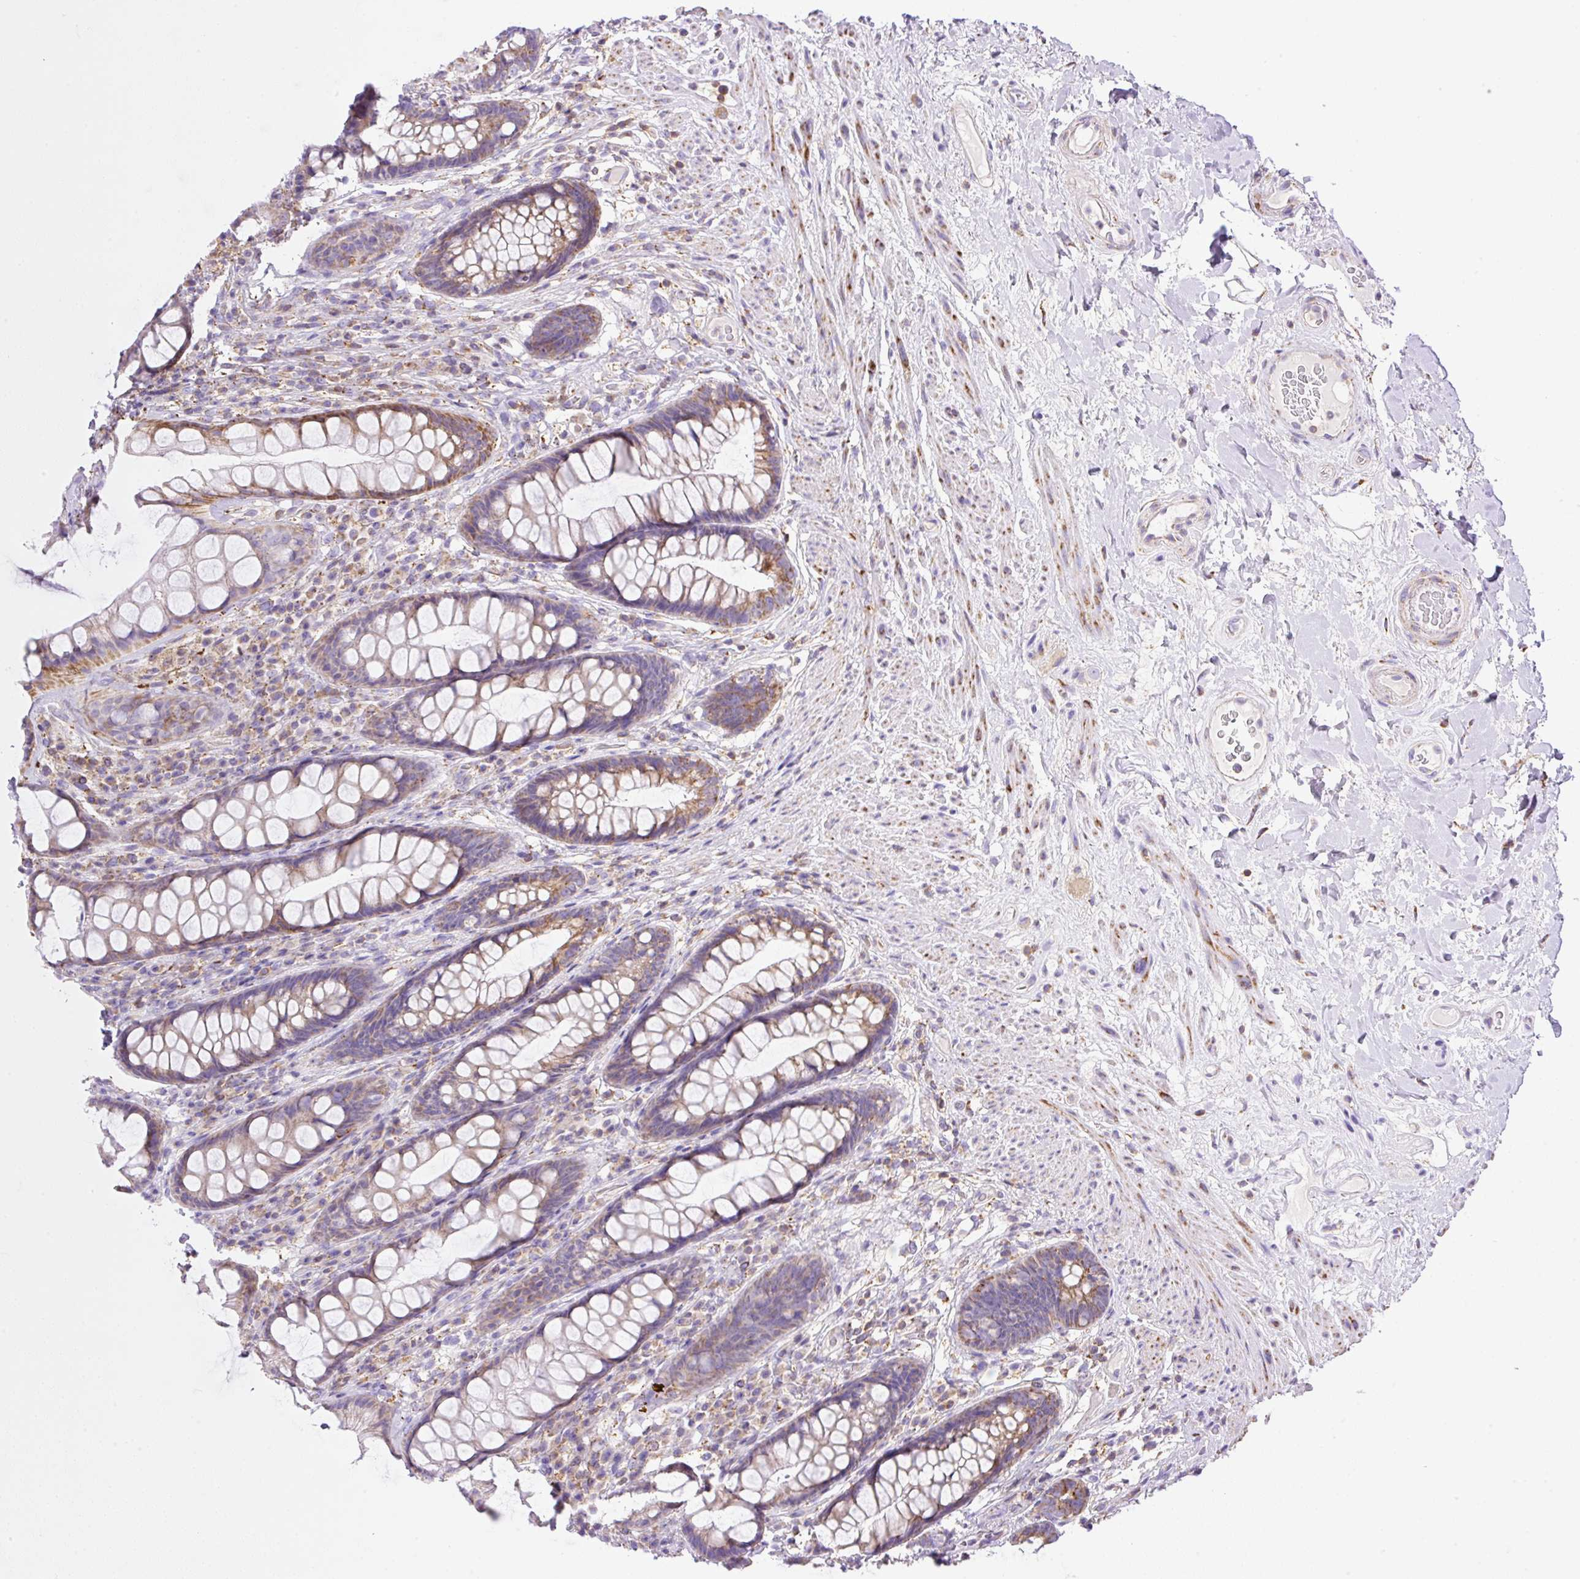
{"staining": {"intensity": "moderate", "quantity": "25%-75%", "location": "cytoplasmic/membranous"}, "tissue": "rectum", "cell_type": "Glandular cells", "image_type": "normal", "snomed": [{"axis": "morphology", "description": "Normal tissue, NOS"}, {"axis": "topography", "description": "Rectum"}], "caption": "Protein expression analysis of unremarkable rectum demonstrates moderate cytoplasmic/membranous expression in about 25%-75% of glandular cells.", "gene": "NF1", "patient": {"sex": "male", "age": 74}}